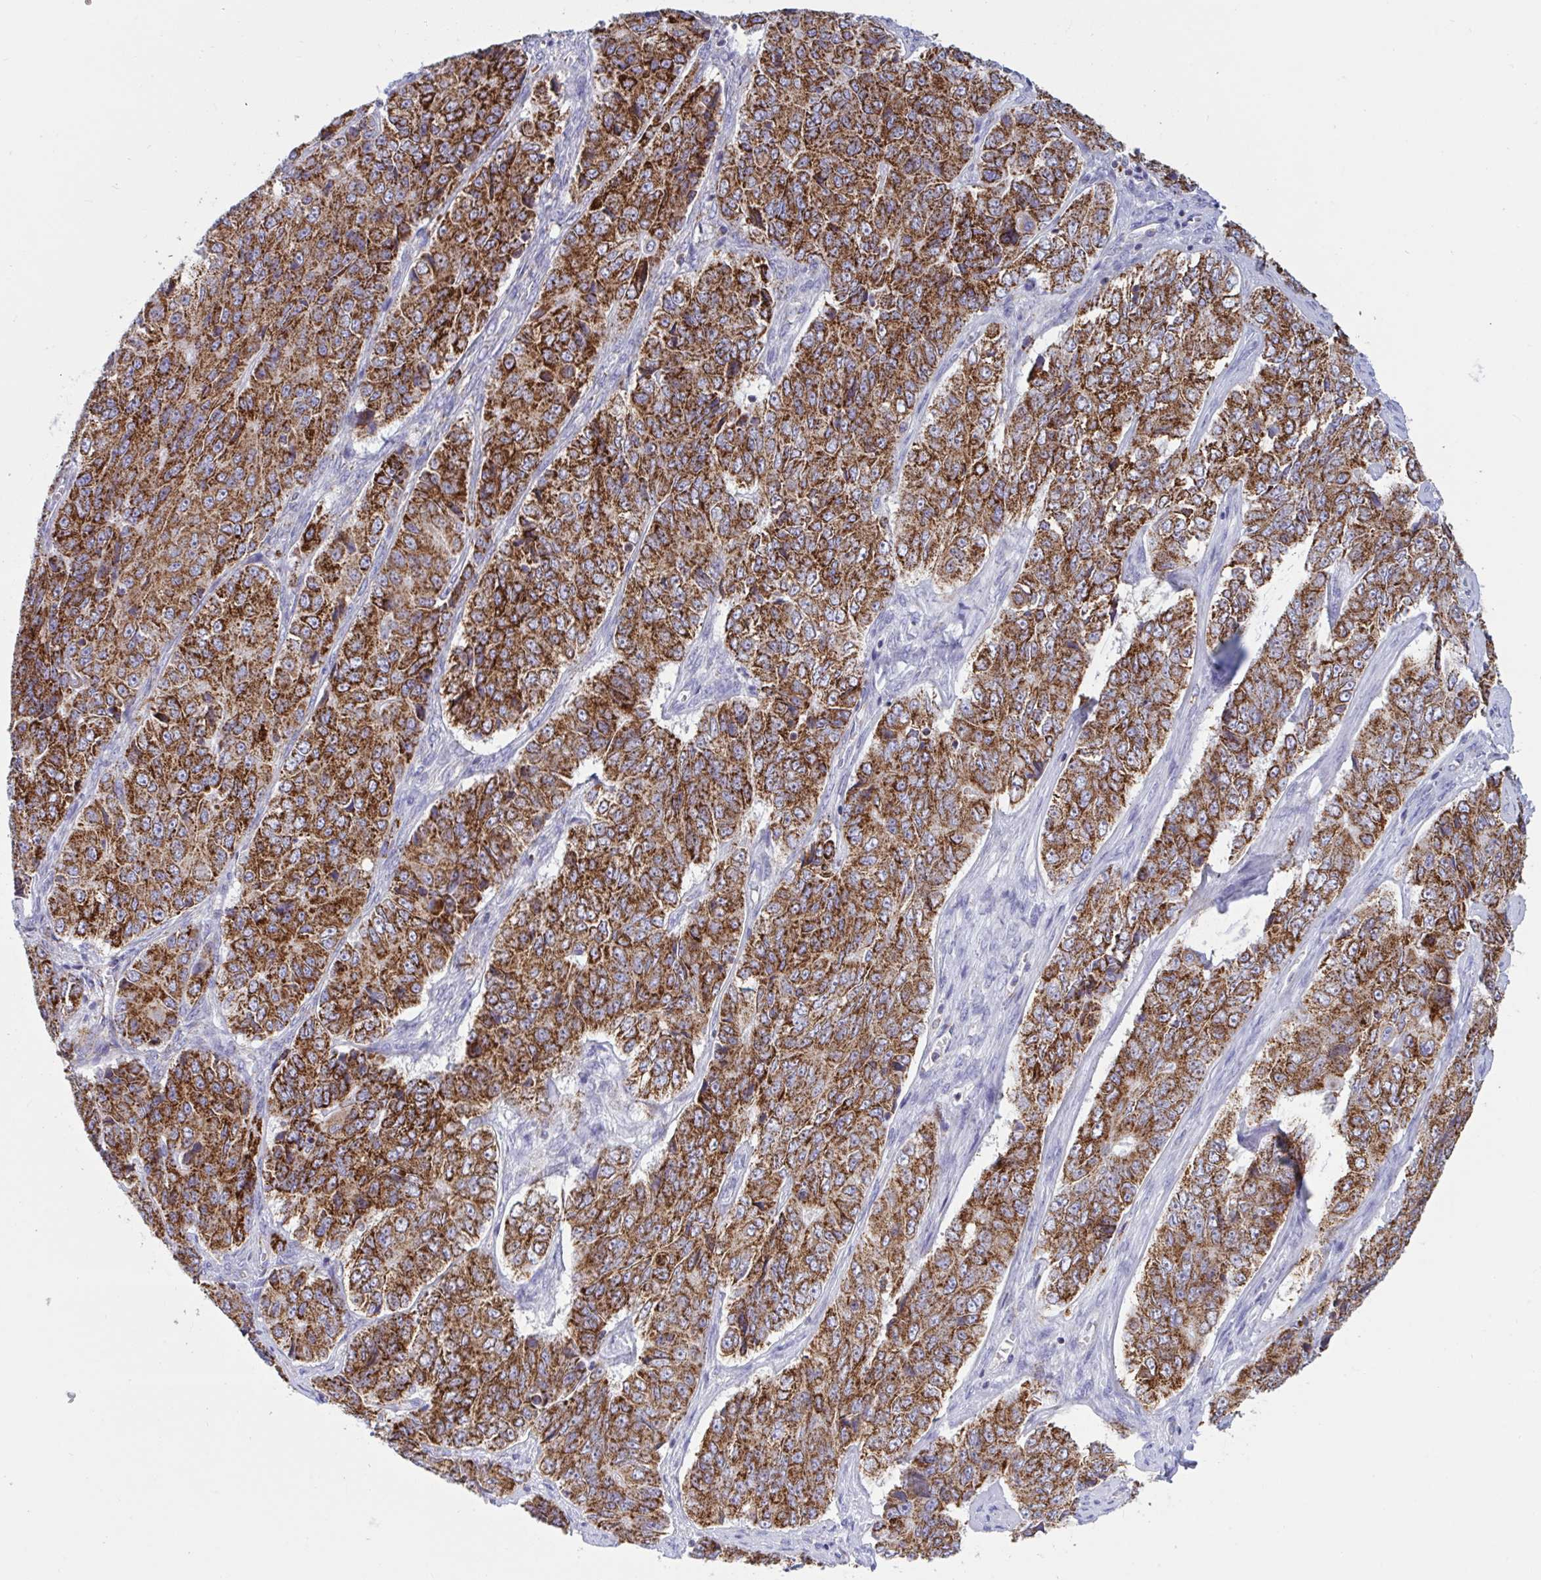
{"staining": {"intensity": "strong", "quantity": ">75%", "location": "cytoplasmic/membranous"}, "tissue": "ovarian cancer", "cell_type": "Tumor cells", "image_type": "cancer", "snomed": [{"axis": "morphology", "description": "Carcinoma, endometroid"}, {"axis": "topography", "description": "Ovary"}], "caption": "Human ovarian cancer stained with a brown dye exhibits strong cytoplasmic/membranous positive positivity in about >75% of tumor cells.", "gene": "HSPE1", "patient": {"sex": "female", "age": 51}}